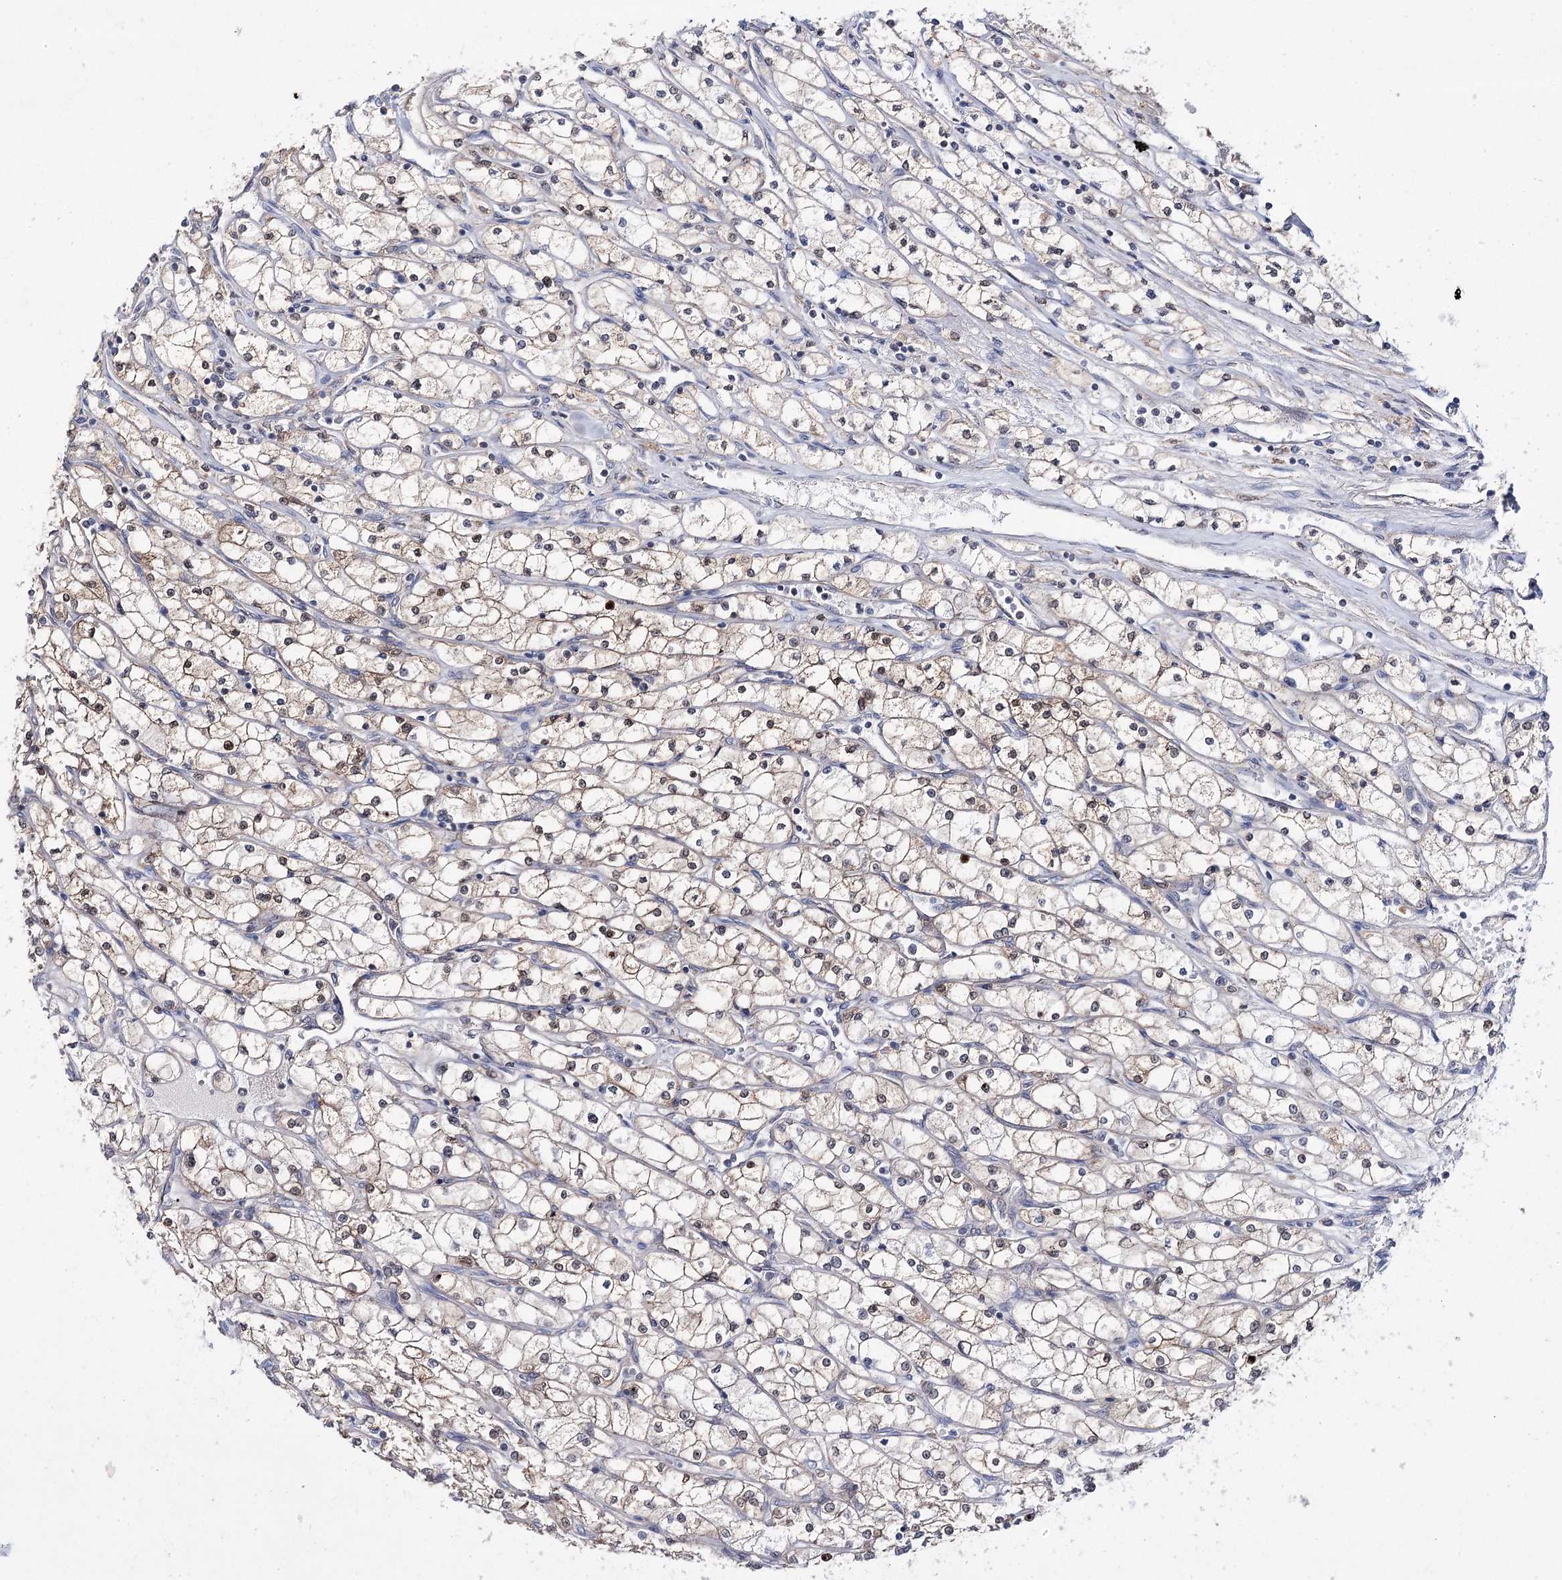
{"staining": {"intensity": "weak", "quantity": ">75%", "location": "cytoplasmic/membranous,nuclear"}, "tissue": "renal cancer", "cell_type": "Tumor cells", "image_type": "cancer", "snomed": [{"axis": "morphology", "description": "Adenocarcinoma, NOS"}, {"axis": "topography", "description": "Kidney"}], "caption": "Tumor cells display low levels of weak cytoplasmic/membranous and nuclear staining in about >75% of cells in renal cancer (adenocarcinoma). The protein is stained brown, and the nuclei are stained in blue (DAB (3,3'-diaminobenzidine) IHC with brightfield microscopy, high magnification).", "gene": "PTER", "patient": {"sex": "male", "age": 80}}